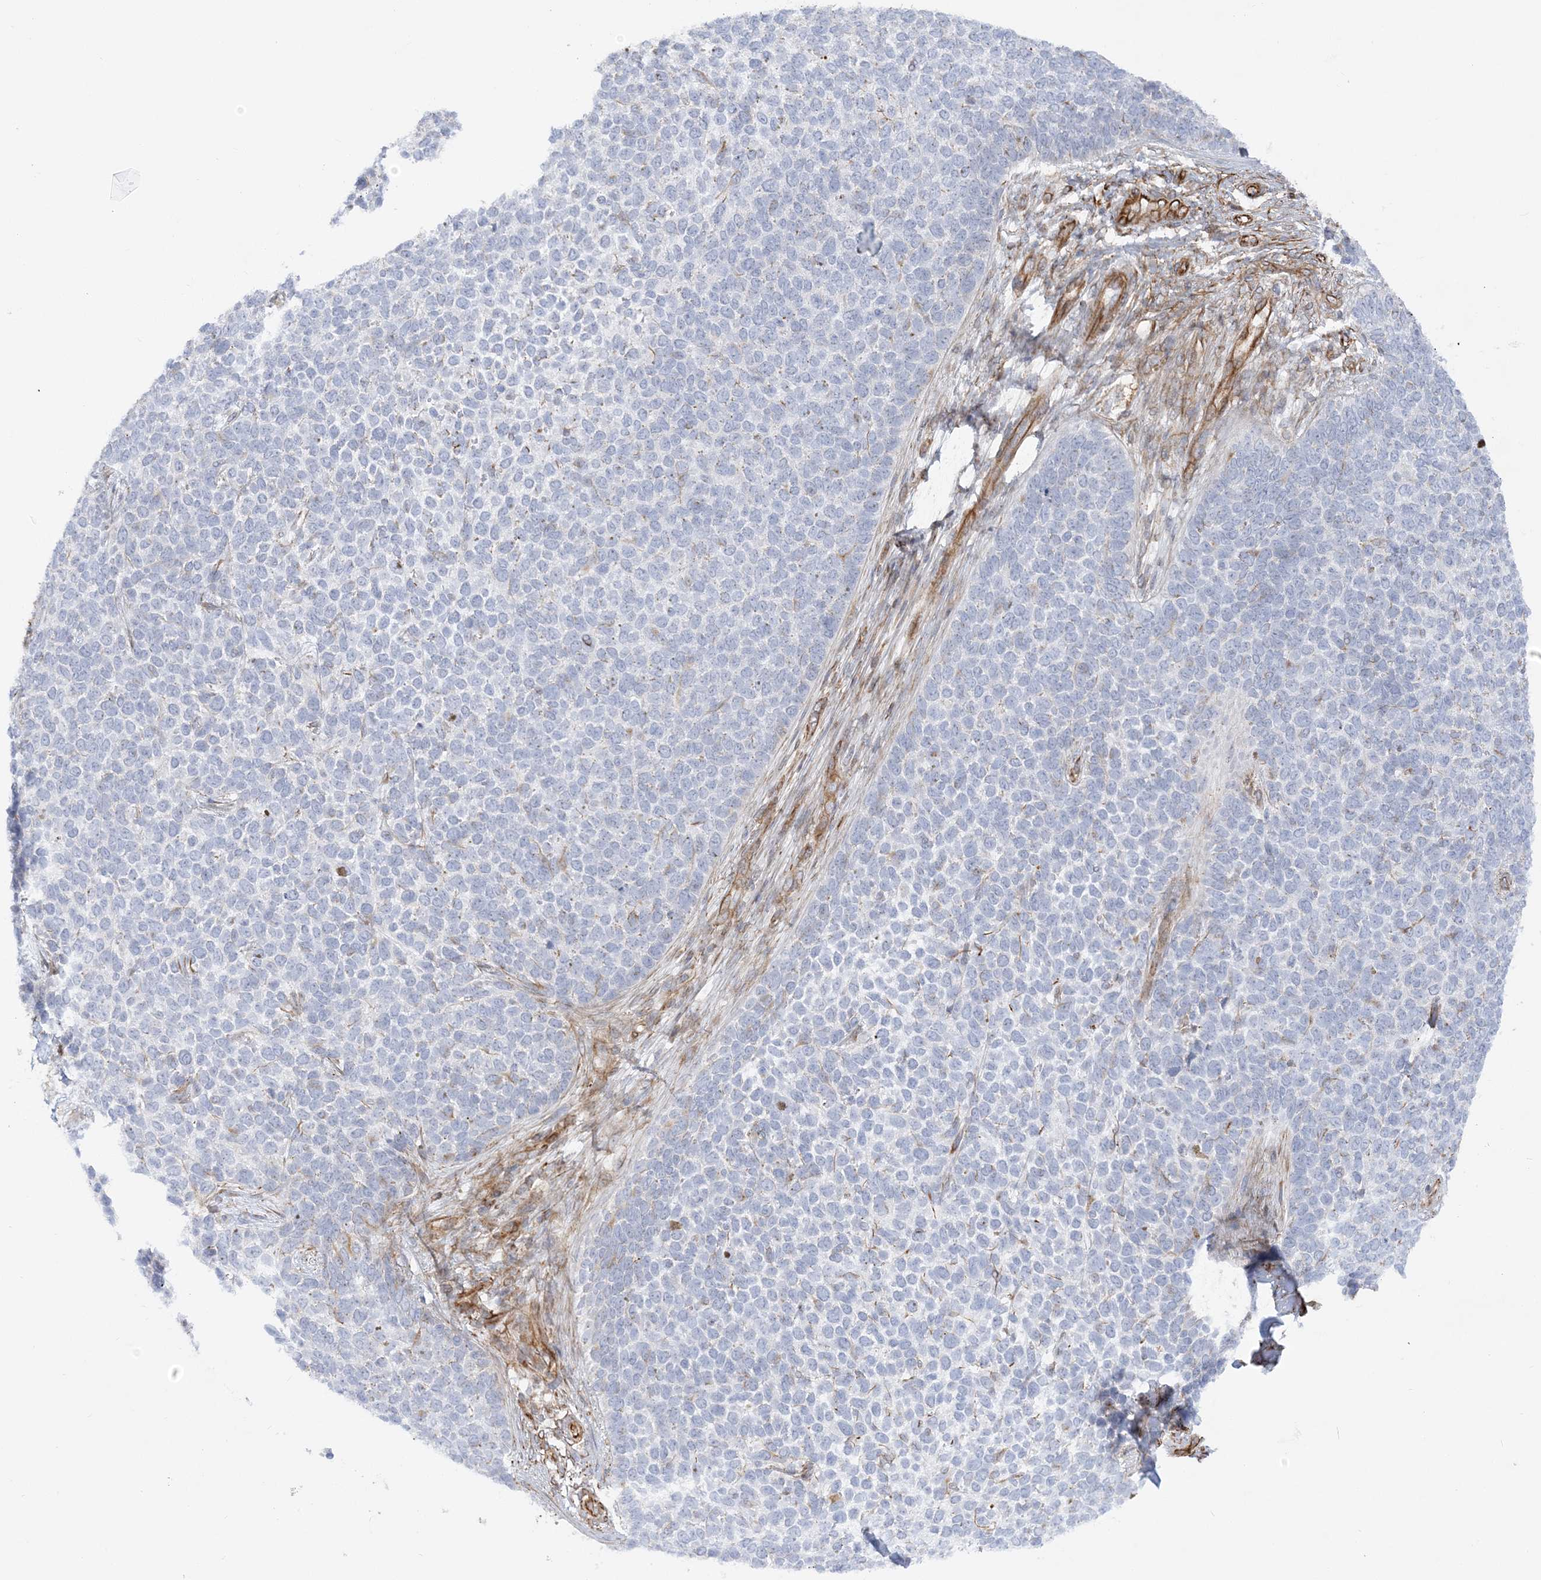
{"staining": {"intensity": "negative", "quantity": "none", "location": "none"}, "tissue": "skin cancer", "cell_type": "Tumor cells", "image_type": "cancer", "snomed": [{"axis": "morphology", "description": "Basal cell carcinoma"}, {"axis": "topography", "description": "Skin"}], "caption": "Tumor cells show no significant protein staining in basal cell carcinoma (skin).", "gene": "SCLT1", "patient": {"sex": "female", "age": 84}}